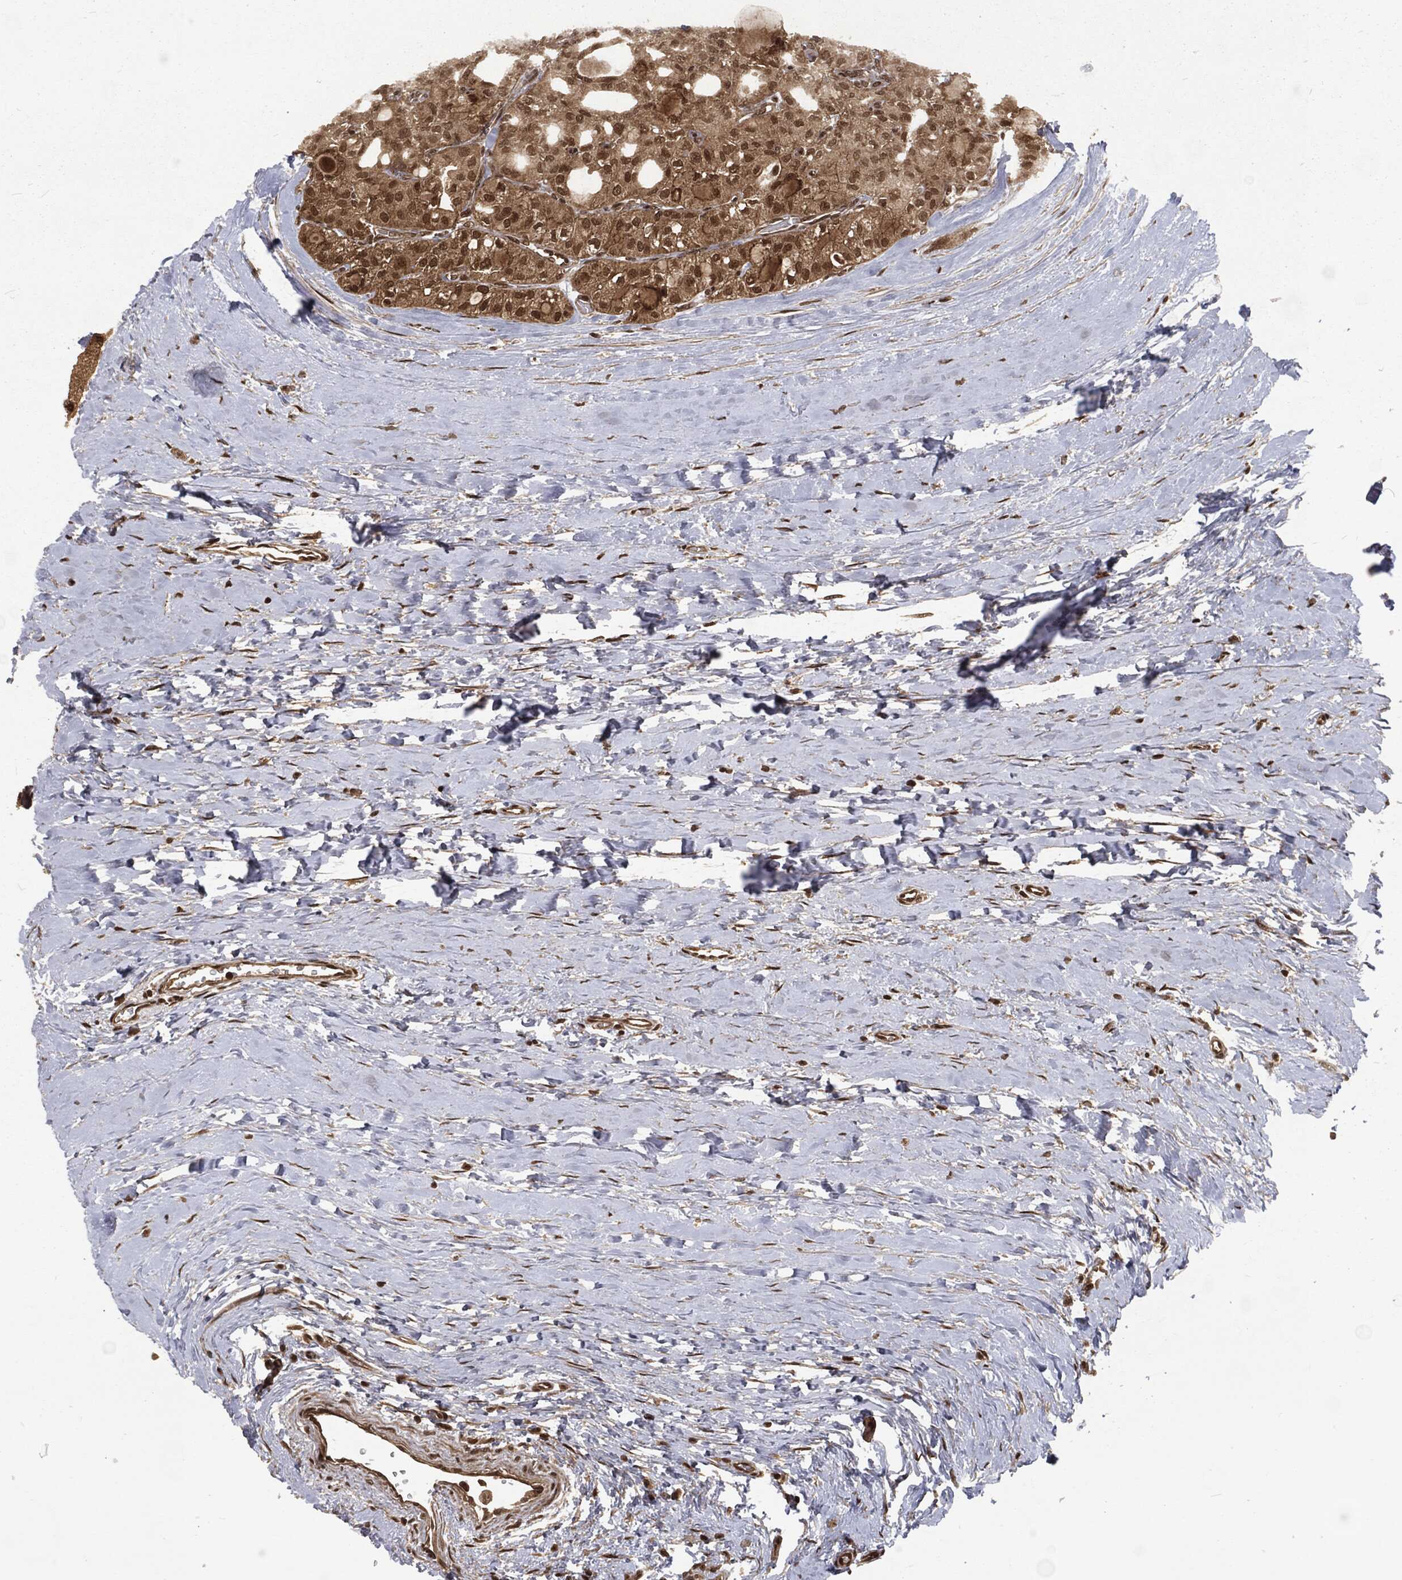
{"staining": {"intensity": "moderate", "quantity": "25%-75%", "location": "cytoplasmic/membranous,nuclear"}, "tissue": "thyroid cancer", "cell_type": "Tumor cells", "image_type": "cancer", "snomed": [{"axis": "morphology", "description": "Follicular adenoma carcinoma, NOS"}, {"axis": "topography", "description": "Thyroid gland"}], "caption": "The photomicrograph shows immunohistochemical staining of thyroid cancer (follicular adenoma carcinoma). There is moderate cytoplasmic/membranous and nuclear expression is seen in approximately 25%-75% of tumor cells.", "gene": "NGRN", "patient": {"sex": "male", "age": 75}}